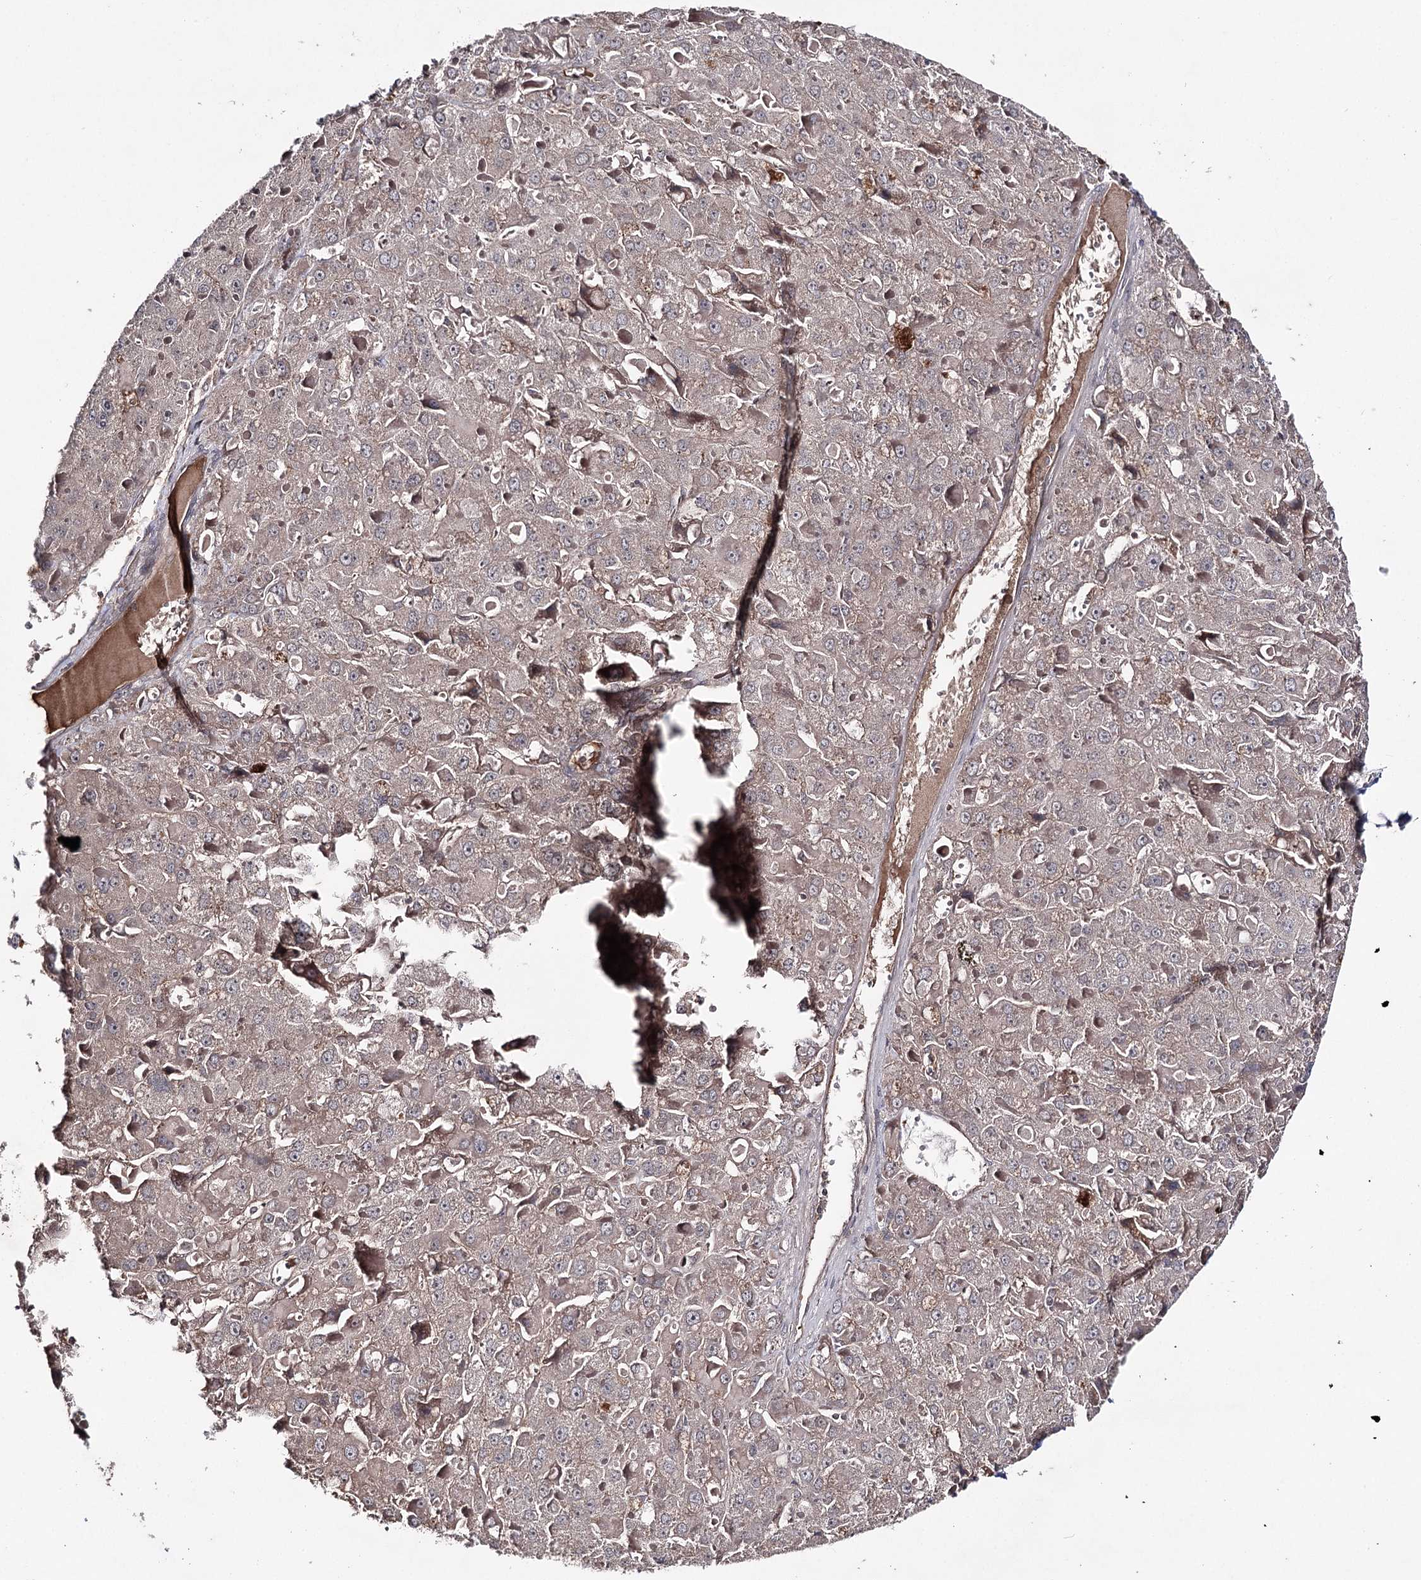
{"staining": {"intensity": "weak", "quantity": "<25%", "location": "cytoplasmic/membranous"}, "tissue": "liver cancer", "cell_type": "Tumor cells", "image_type": "cancer", "snomed": [{"axis": "morphology", "description": "Carcinoma, Hepatocellular, NOS"}, {"axis": "topography", "description": "Liver"}], "caption": "Tumor cells show no significant protein expression in liver cancer.", "gene": "SYNGR3", "patient": {"sex": "female", "age": 73}}